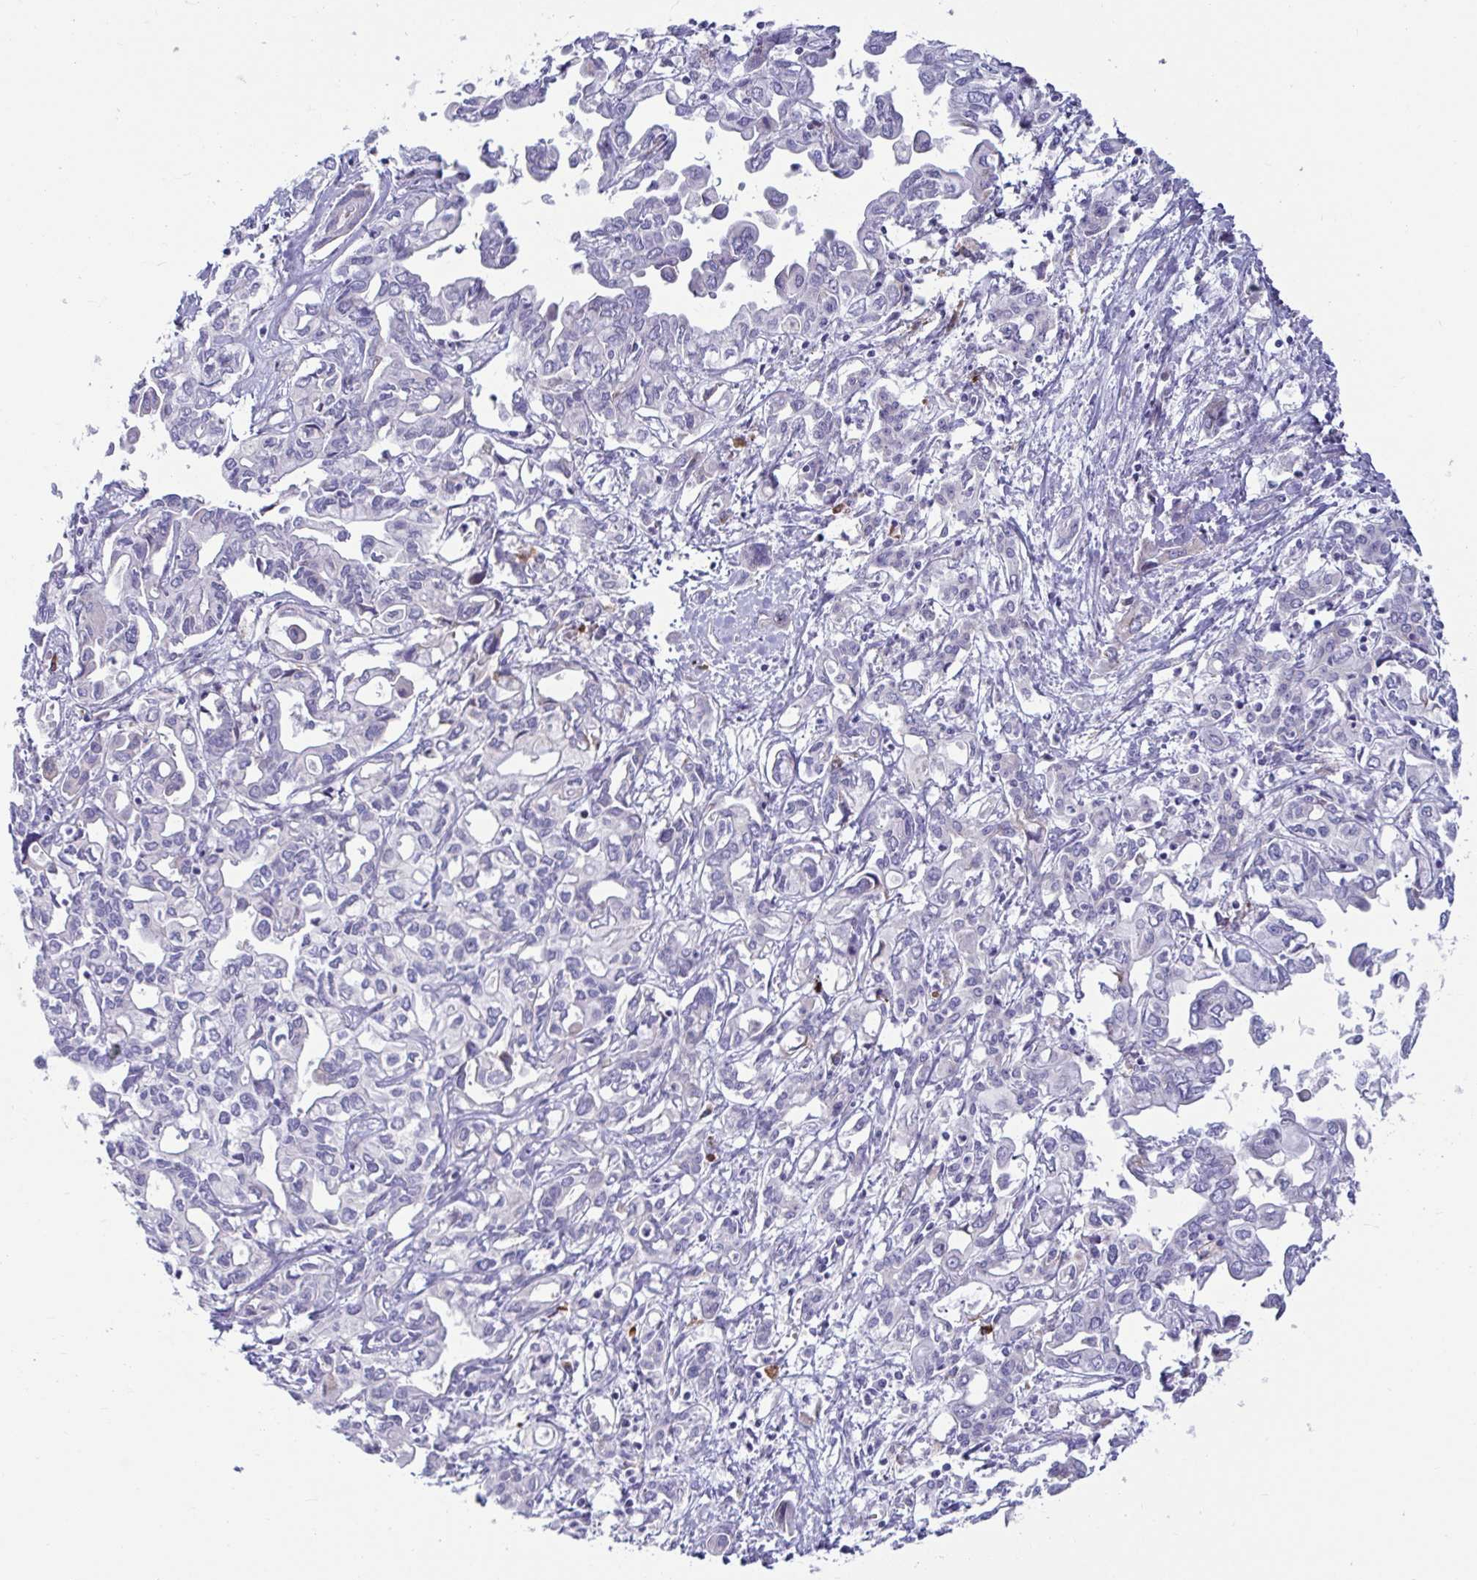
{"staining": {"intensity": "negative", "quantity": "none", "location": "none"}, "tissue": "liver cancer", "cell_type": "Tumor cells", "image_type": "cancer", "snomed": [{"axis": "morphology", "description": "Cholangiocarcinoma"}, {"axis": "topography", "description": "Liver"}], "caption": "A photomicrograph of liver cholangiocarcinoma stained for a protein demonstrates no brown staining in tumor cells. The staining is performed using DAB (3,3'-diaminobenzidine) brown chromogen with nuclei counter-stained in using hematoxylin.", "gene": "TFPI2", "patient": {"sex": "female", "age": 64}}